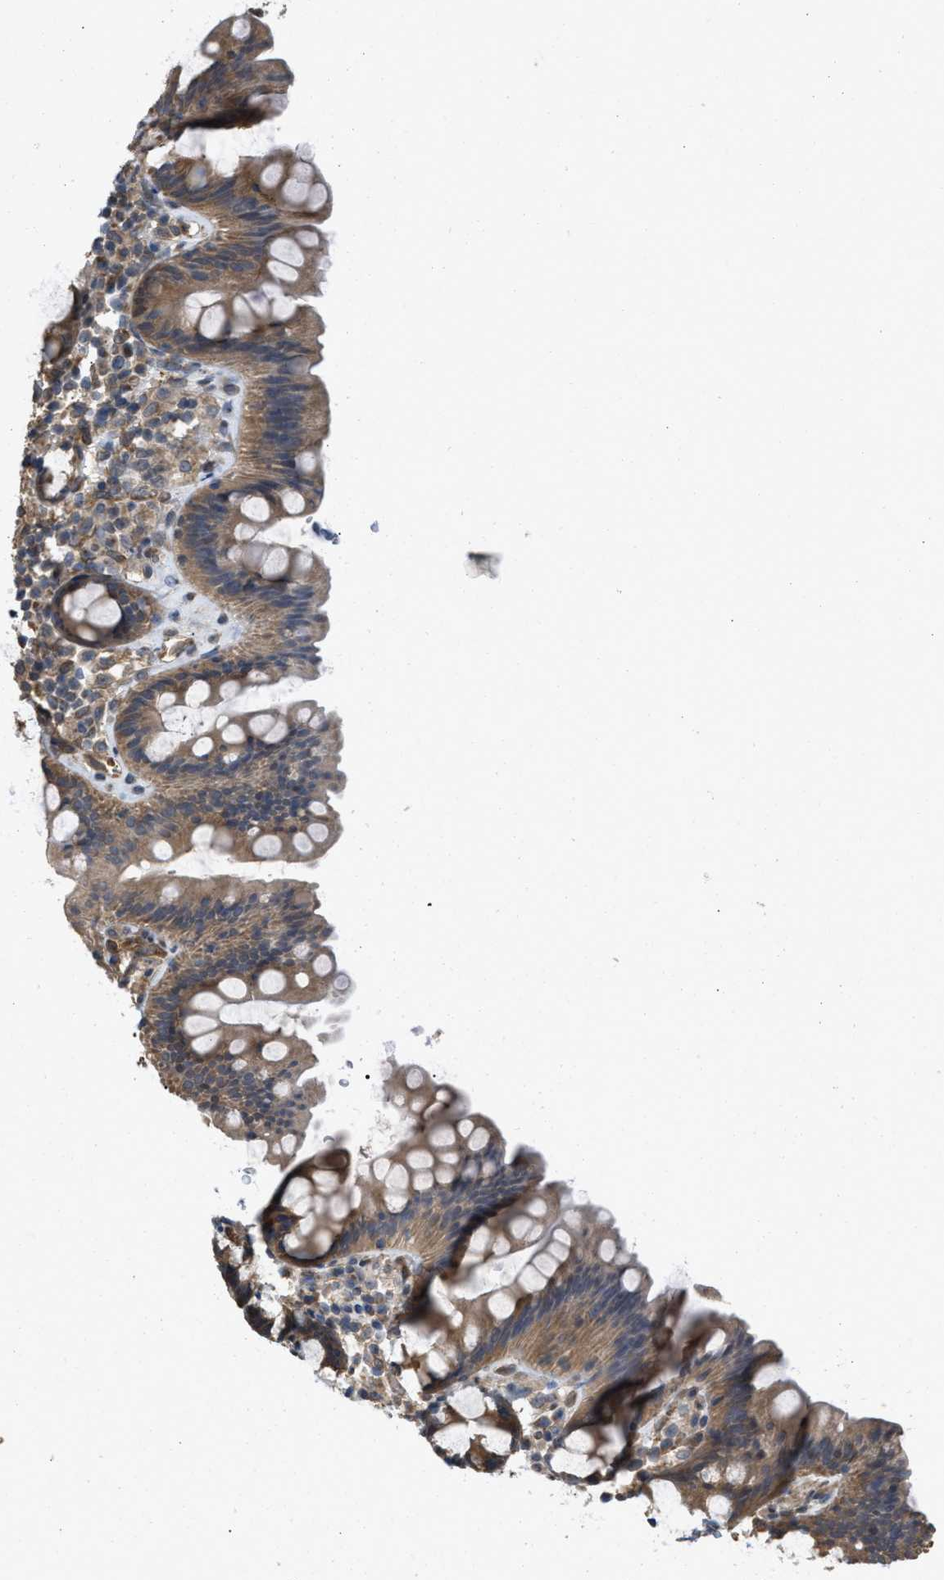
{"staining": {"intensity": "strong", "quantity": ">75%", "location": "cytoplasmic/membranous"}, "tissue": "colon", "cell_type": "Endothelial cells", "image_type": "normal", "snomed": [{"axis": "morphology", "description": "Normal tissue, NOS"}, {"axis": "topography", "description": "Colon"}], "caption": "Approximately >75% of endothelial cells in unremarkable human colon exhibit strong cytoplasmic/membranous protein positivity as visualized by brown immunohistochemical staining.", "gene": "BAG3", "patient": {"sex": "female", "age": 80}}